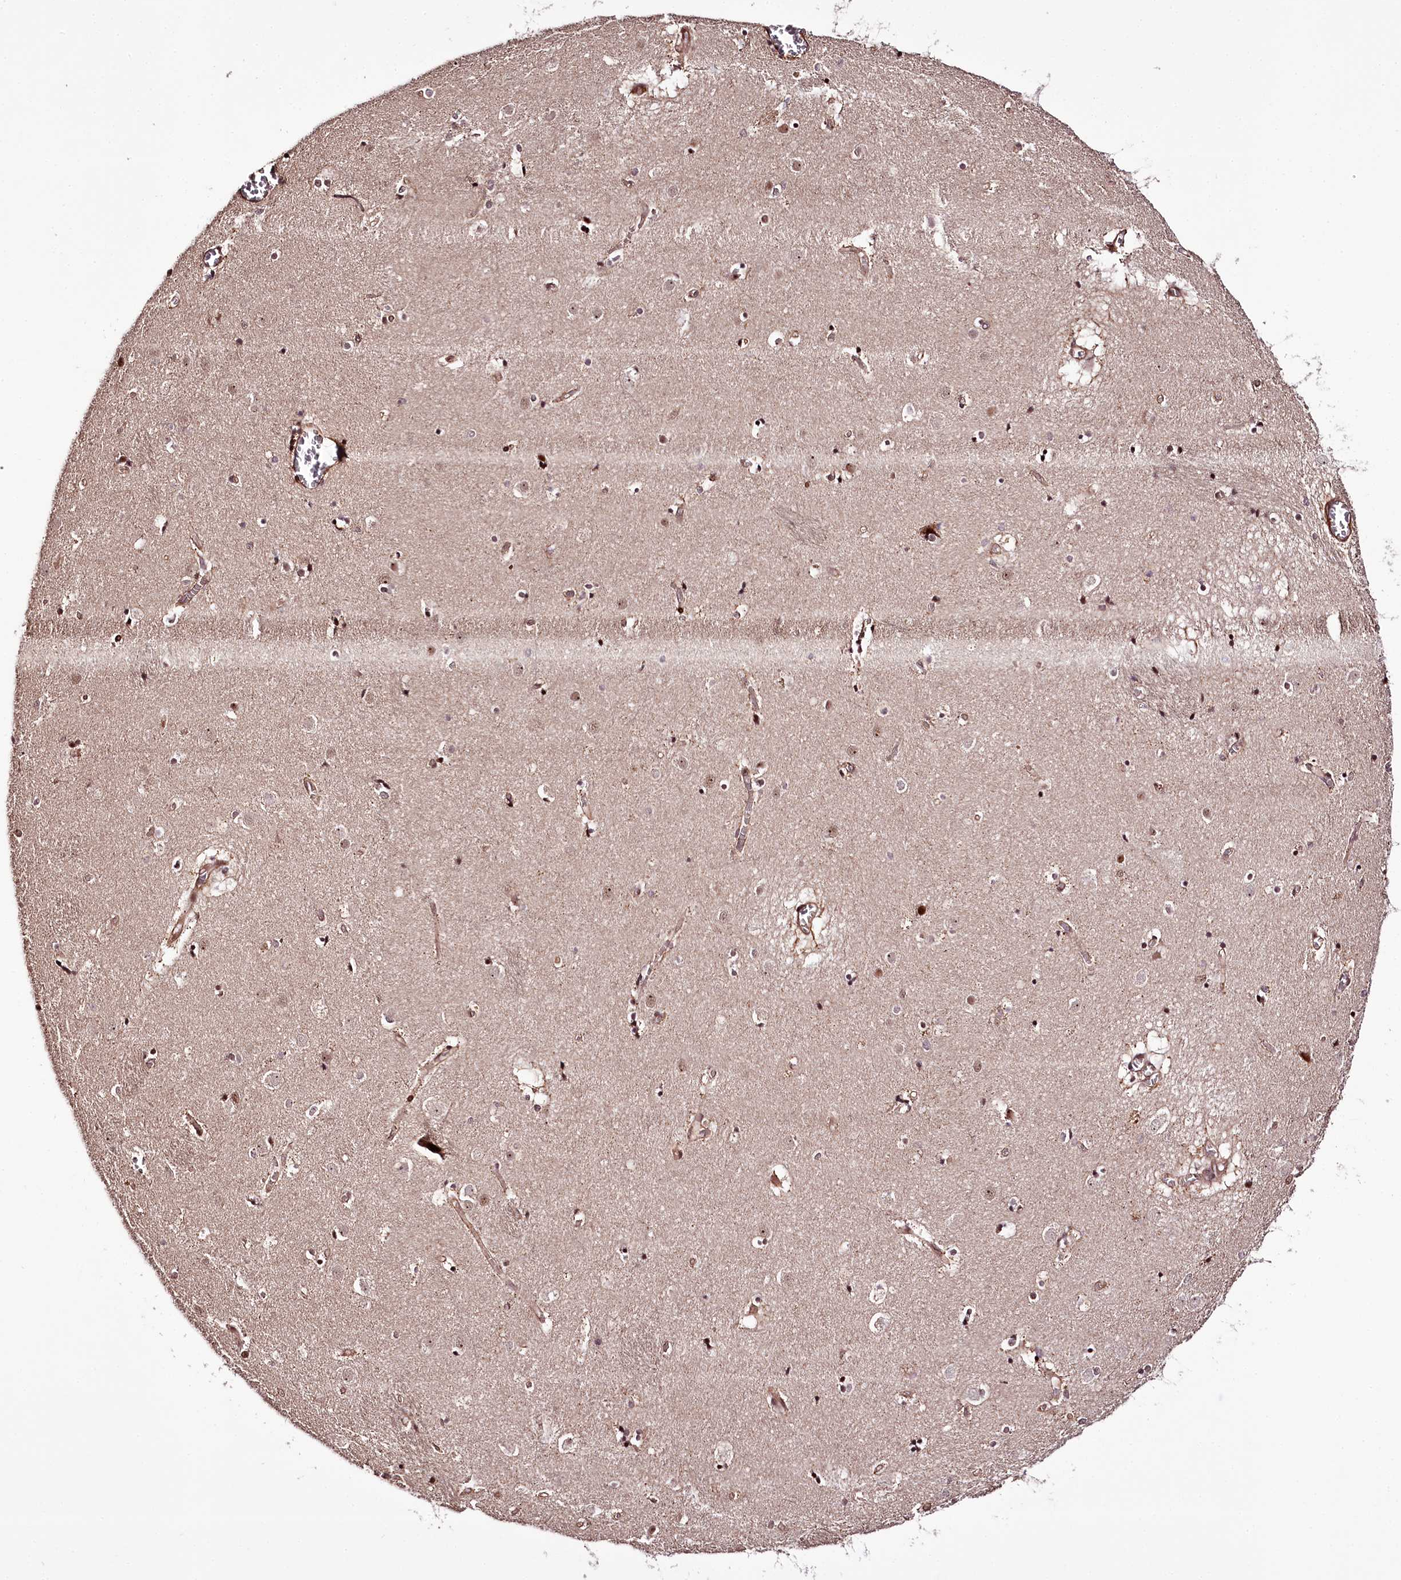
{"staining": {"intensity": "moderate", "quantity": ">75%", "location": "nuclear"}, "tissue": "caudate", "cell_type": "Glial cells", "image_type": "normal", "snomed": [{"axis": "morphology", "description": "Normal tissue, NOS"}, {"axis": "topography", "description": "Lateral ventricle wall"}], "caption": "Glial cells display medium levels of moderate nuclear staining in approximately >75% of cells in unremarkable caudate. Immunohistochemistry stains the protein in brown and the nuclei are stained blue.", "gene": "TTC33", "patient": {"sex": "male", "age": 70}}